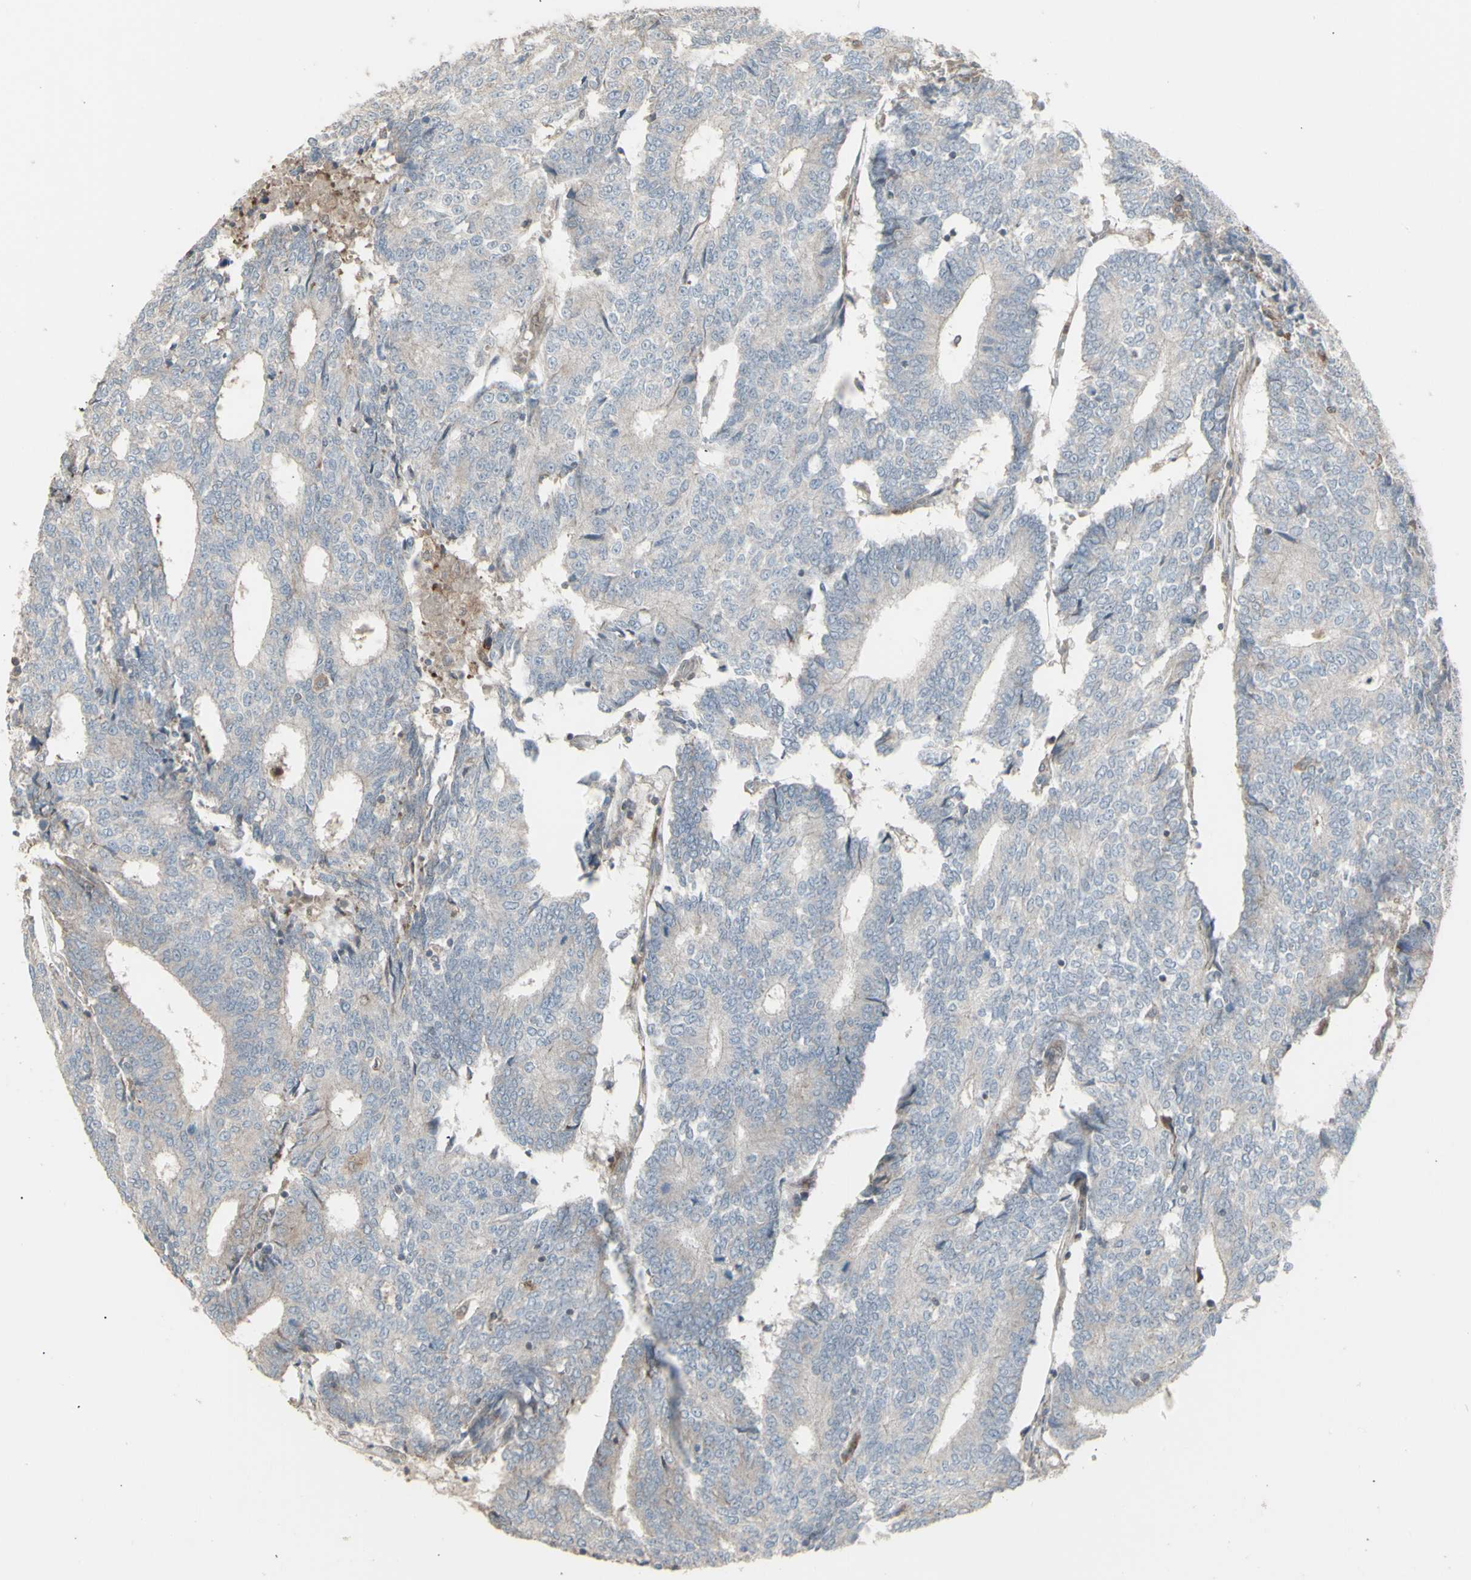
{"staining": {"intensity": "weak", "quantity": ">75%", "location": "cytoplasmic/membranous"}, "tissue": "prostate cancer", "cell_type": "Tumor cells", "image_type": "cancer", "snomed": [{"axis": "morphology", "description": "Normal tissue, NOS"}, {"axis": "morphology", "description": "Adenocarcinoma, High grade"}, {"axis": "topography", "description": "Prostate"}, {"axis": "topography", "description": "Seminal veicle"}], "caption": "Prostate cancer (high-grade adenocarcinoma) stained with a brown dye exhibits weak cytoplasmic/membranous positive expression in about >75% of tumor cells.", "gene": "RNASEL", "patient": {"sex": "male", "age": 55}}